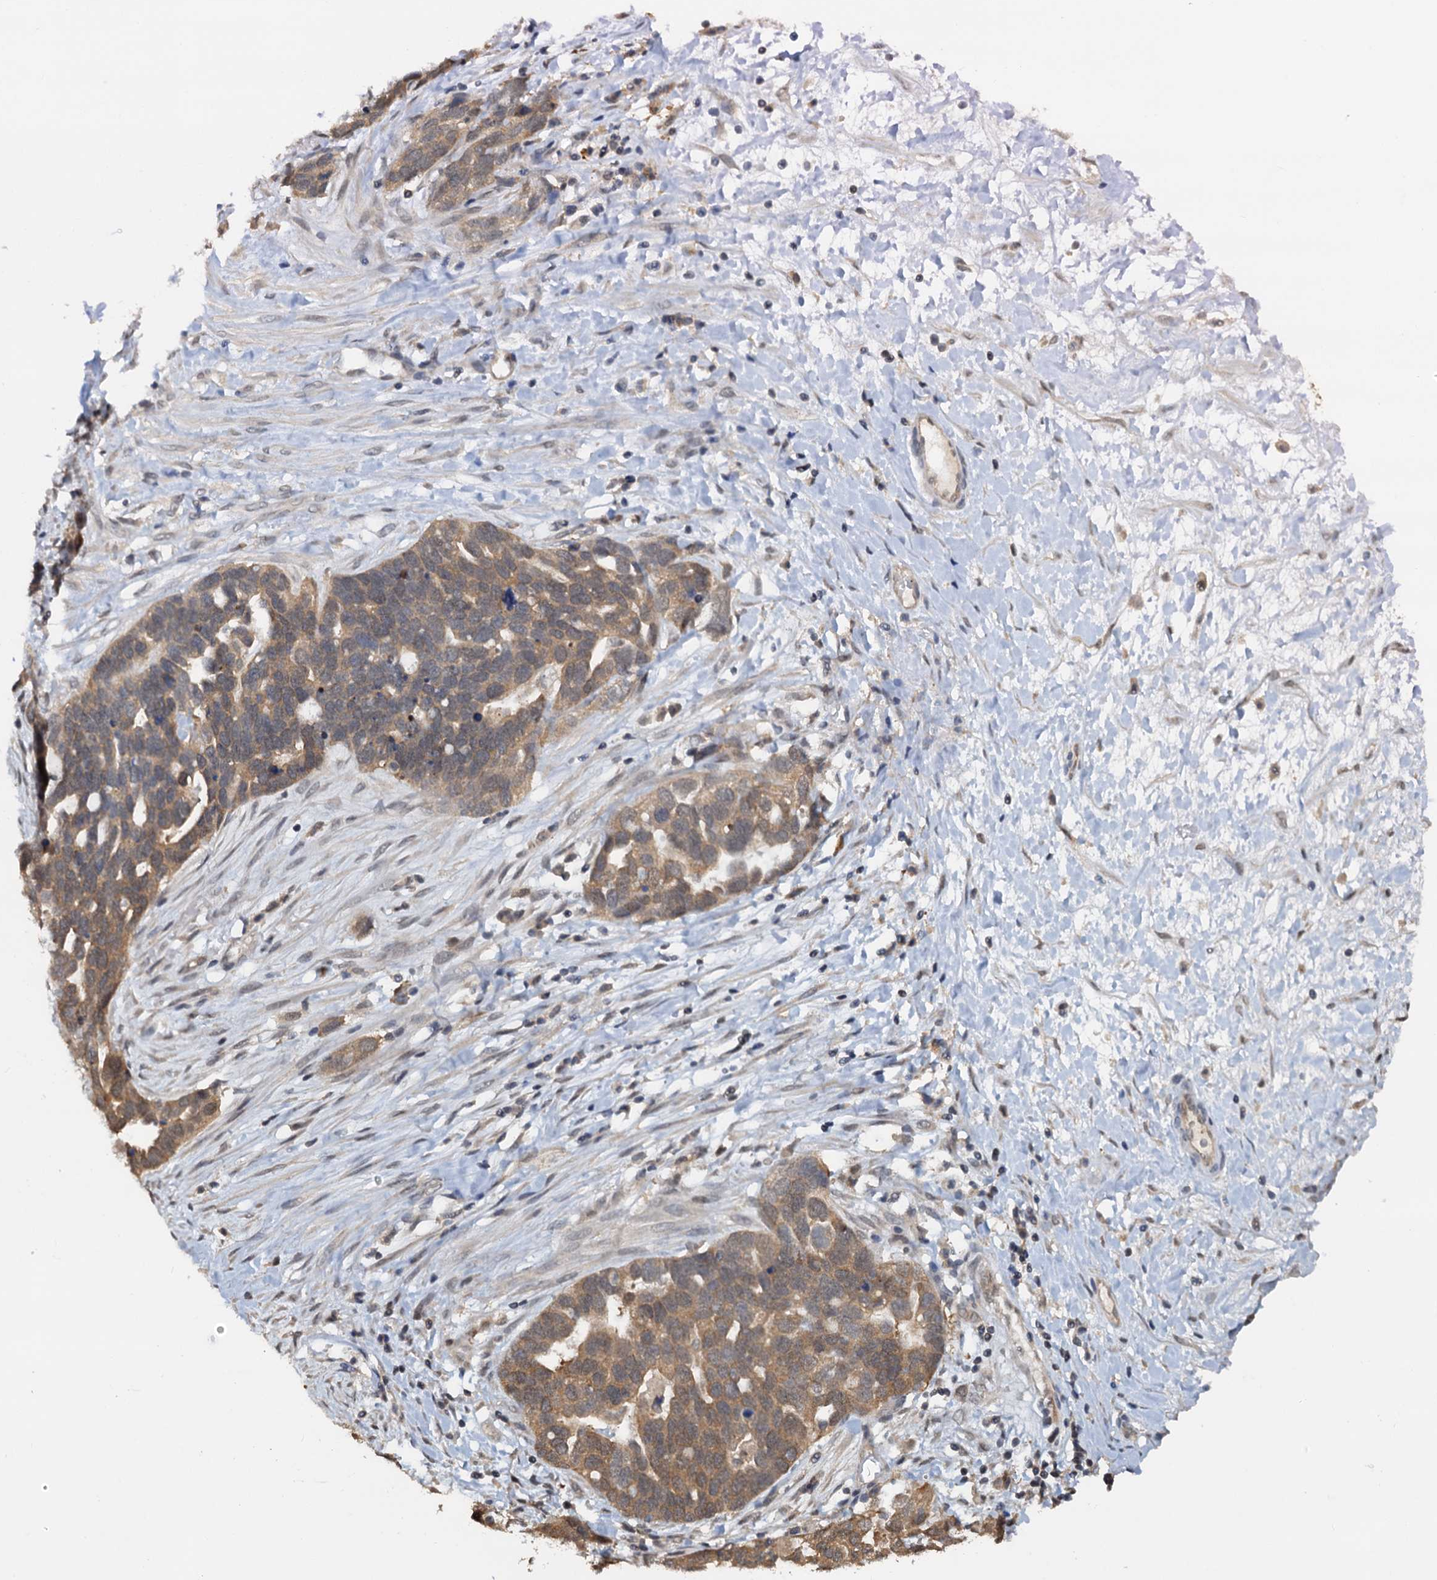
{"staining": {"intensity": "moderate", "quantity": ">75%", "location": "cytoplasmic/membranous"}, "tissue": "ovarian cancer", "cell_type": "Tumor cells", "image_type": "cancer", "snomed": [{"axis": "morphology", "description": "Cystadenocarcinoma, serous, NOS"}, {"axis": "topography", "description": "Ovary"}], "caption": "Brown immunohistochemical staining in ovarian serous cystadenocarcinoma reveals moderate cytoplasmic/membranous expression in approximately >75% of tumor cells.", "gene": "PTGES3", "patient": {"sex": "female", "age": 54}}